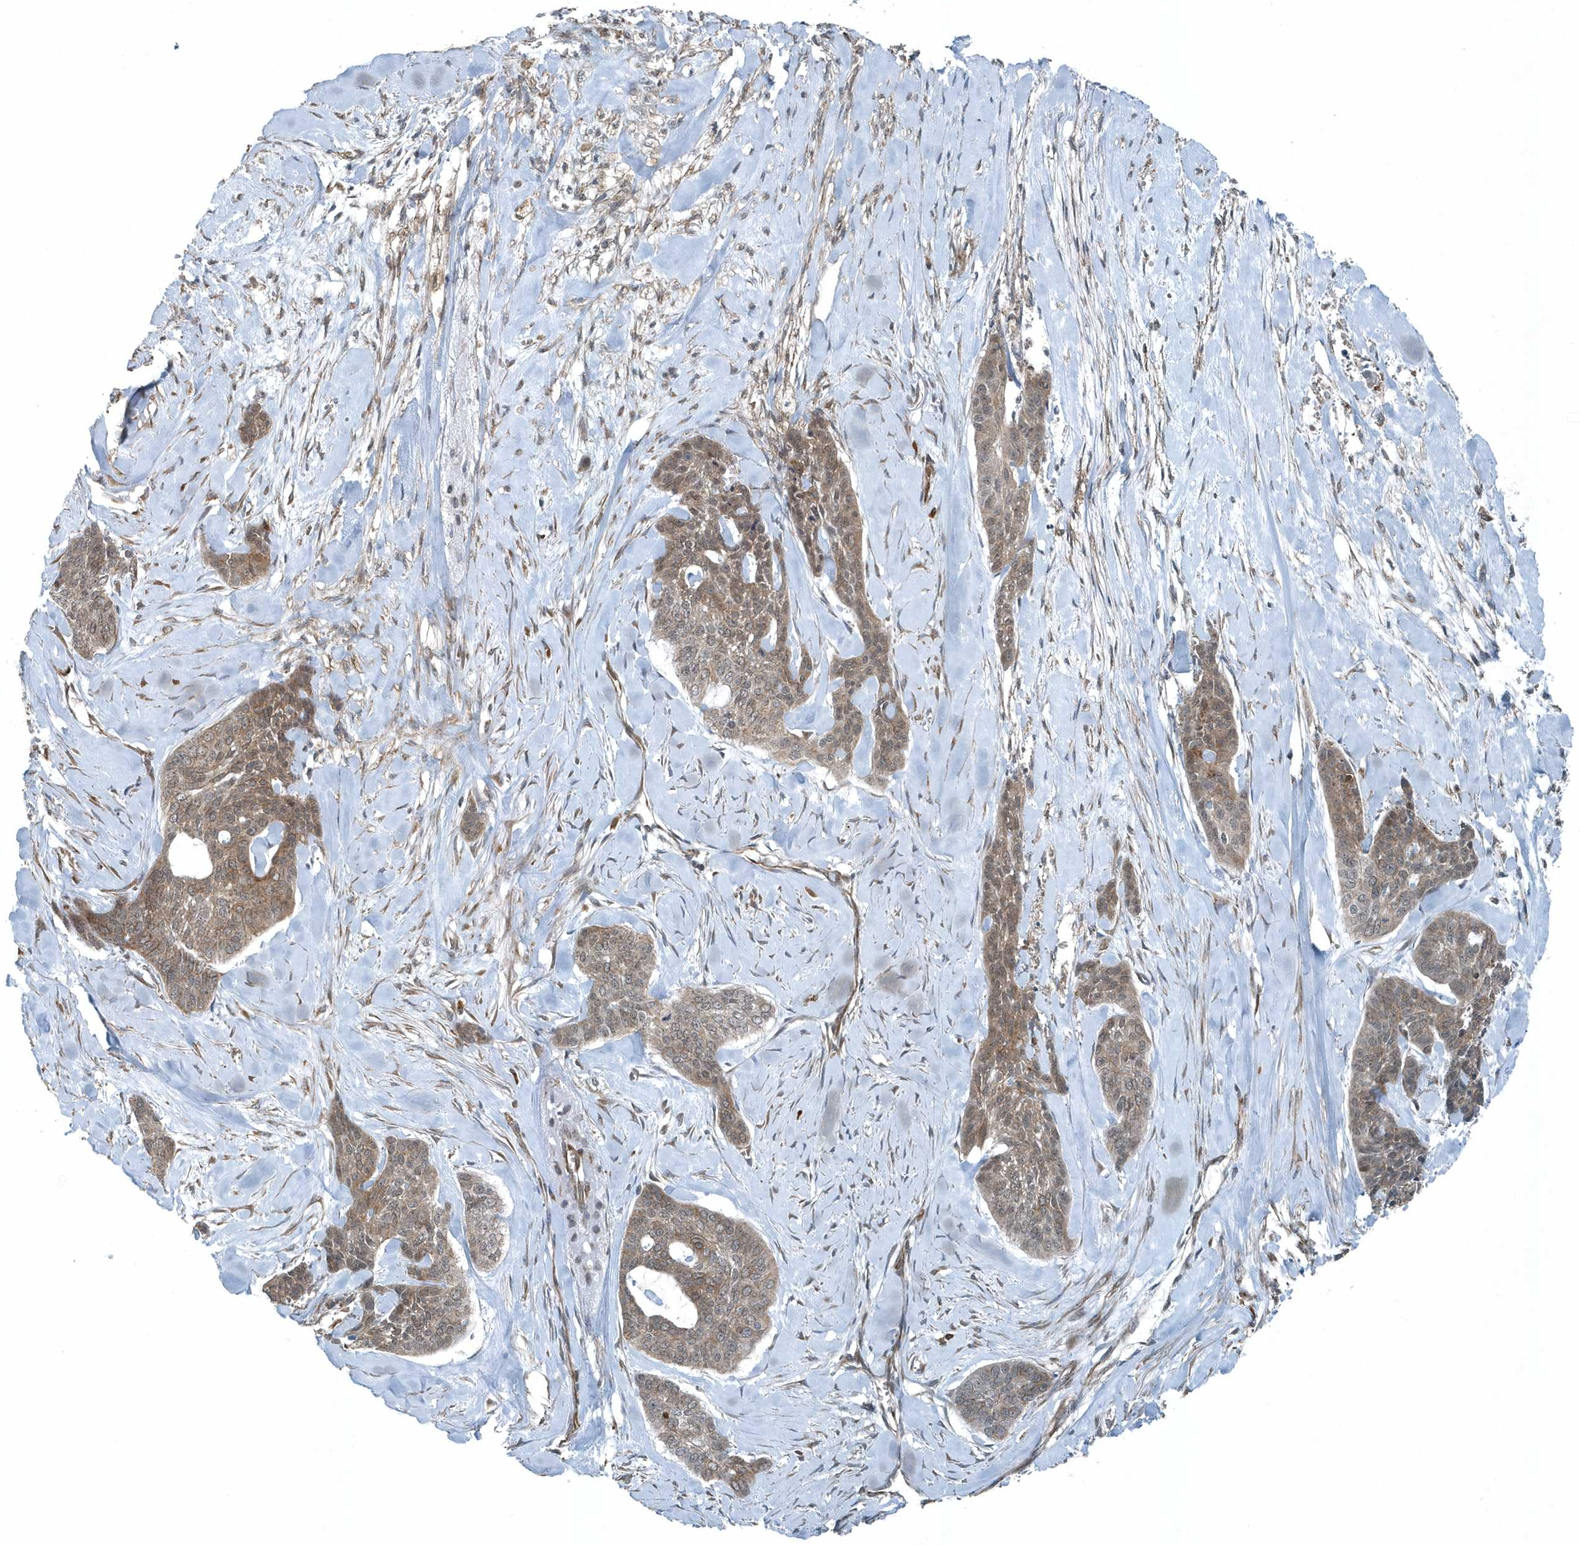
{"staining": {"intensity": "moderate", "quantity": "25%-75%", "location": "cytoplasmic/membranous"}, "tissue": "skin cancer", "cell_type": "Tumor cells", "image_type": "cancer", "snomed": [{"axis": "morphology", "description": "Basal cell carcinoma"}, {"axis": "topography", "description": "Skin"}], "caption": "The immunohistochemical stain shows moderate cytoplasmic/membranous staining in tumor cells of skin basal cell carcinoma tissue.", "gene": "GCC2", "patient": {"sex": "female", "age": 64}}